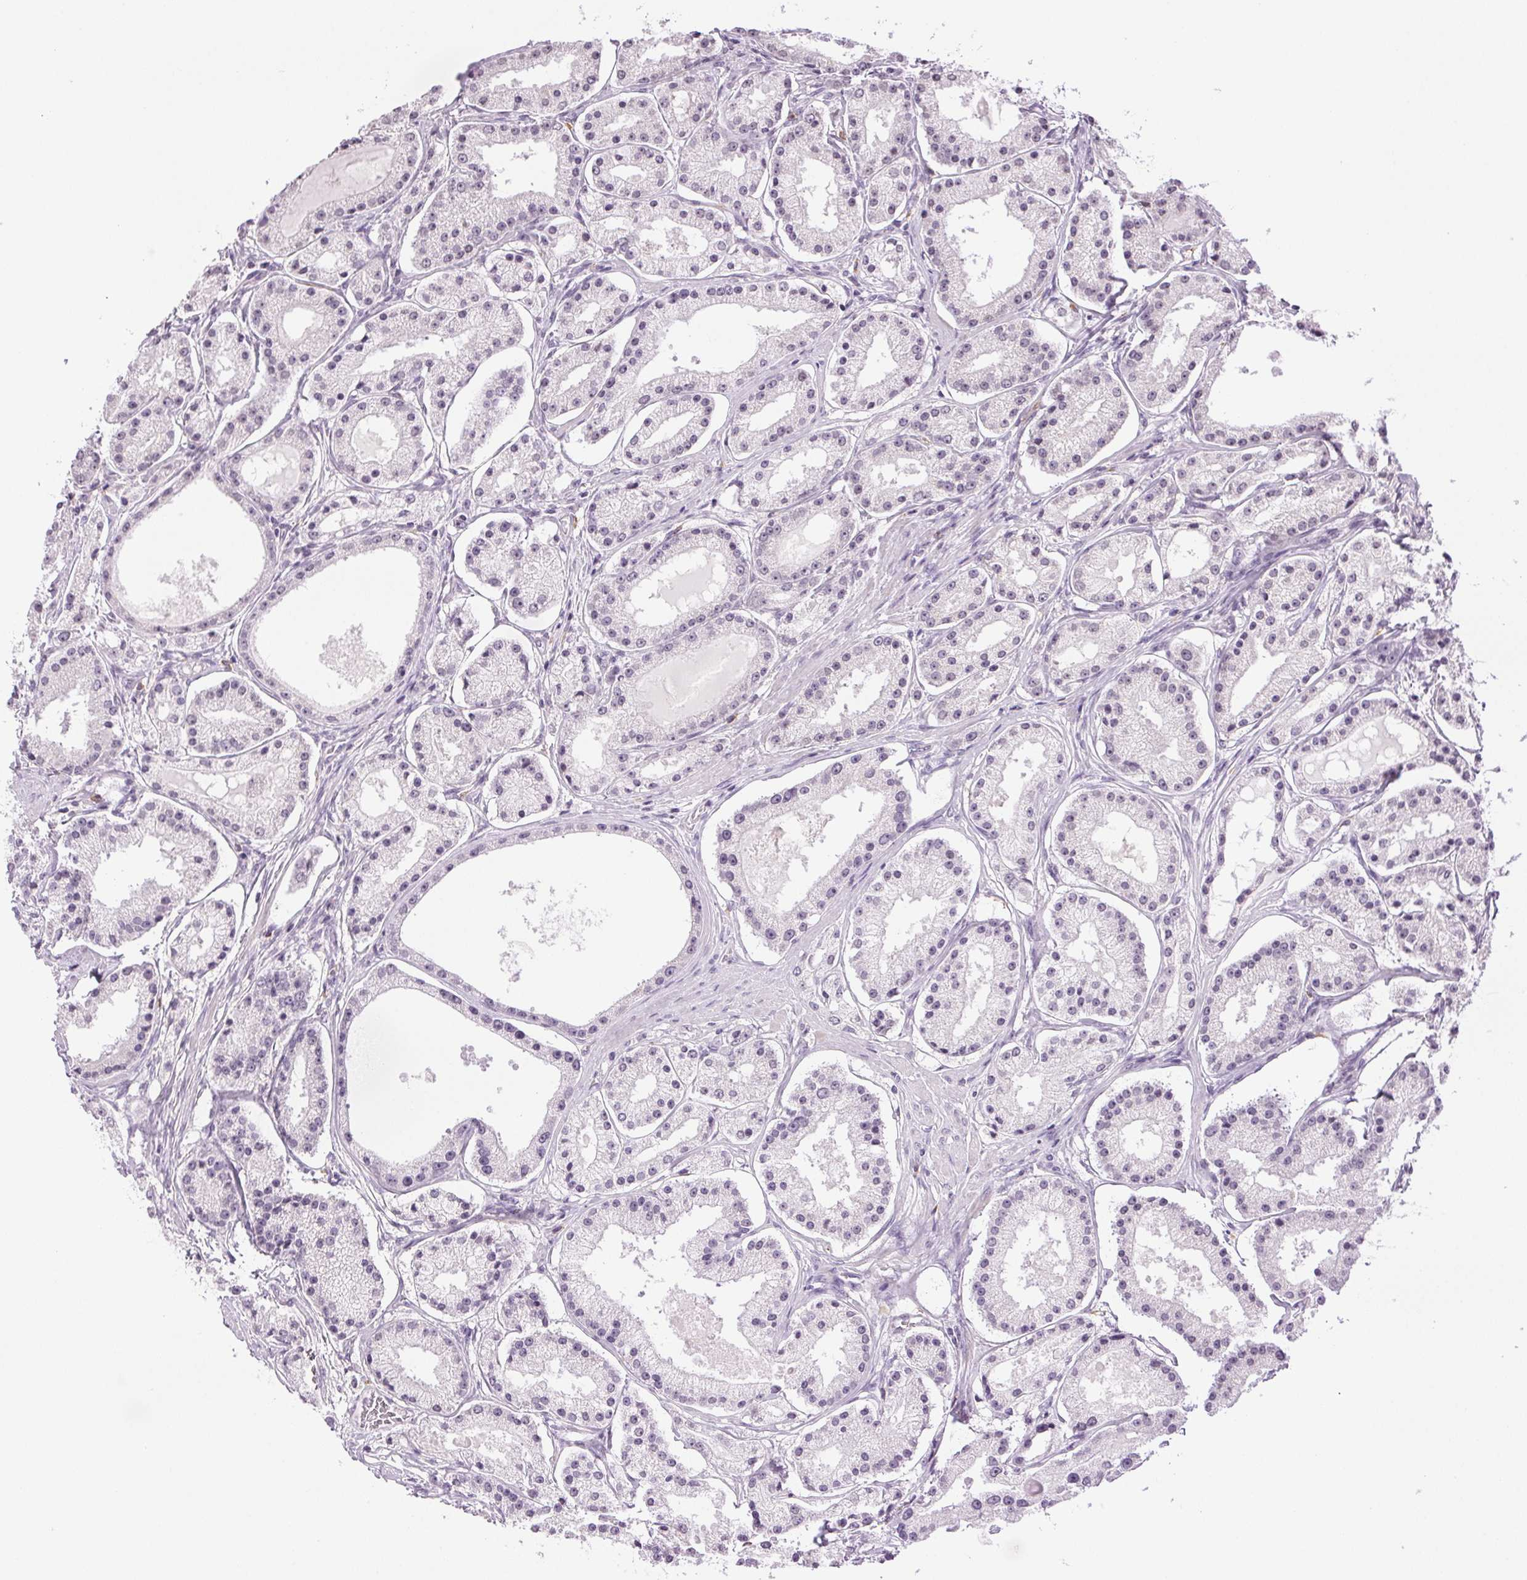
{"staining": {"intensity": "negative", "quantity": "none", "location": "none"}, "tissue": "prostate cancer", "cell_type": "Tumor cells", "image_type": "cancer", "snomed": [{"axis": "morphology", "description": "Adenocarcinoma, Low grade"}, {"axis": "topography", "description": "Prostate"}], "caption": "This photomicrograph is of prostate cancer stained with immunohistochemistry (IHC) to label a protein in brown with the nuclei are counter-stained blue. There is no positivity in tumor cells.", "gene": "TNNT3", "patient": {"sex": "male", "age": 57}}